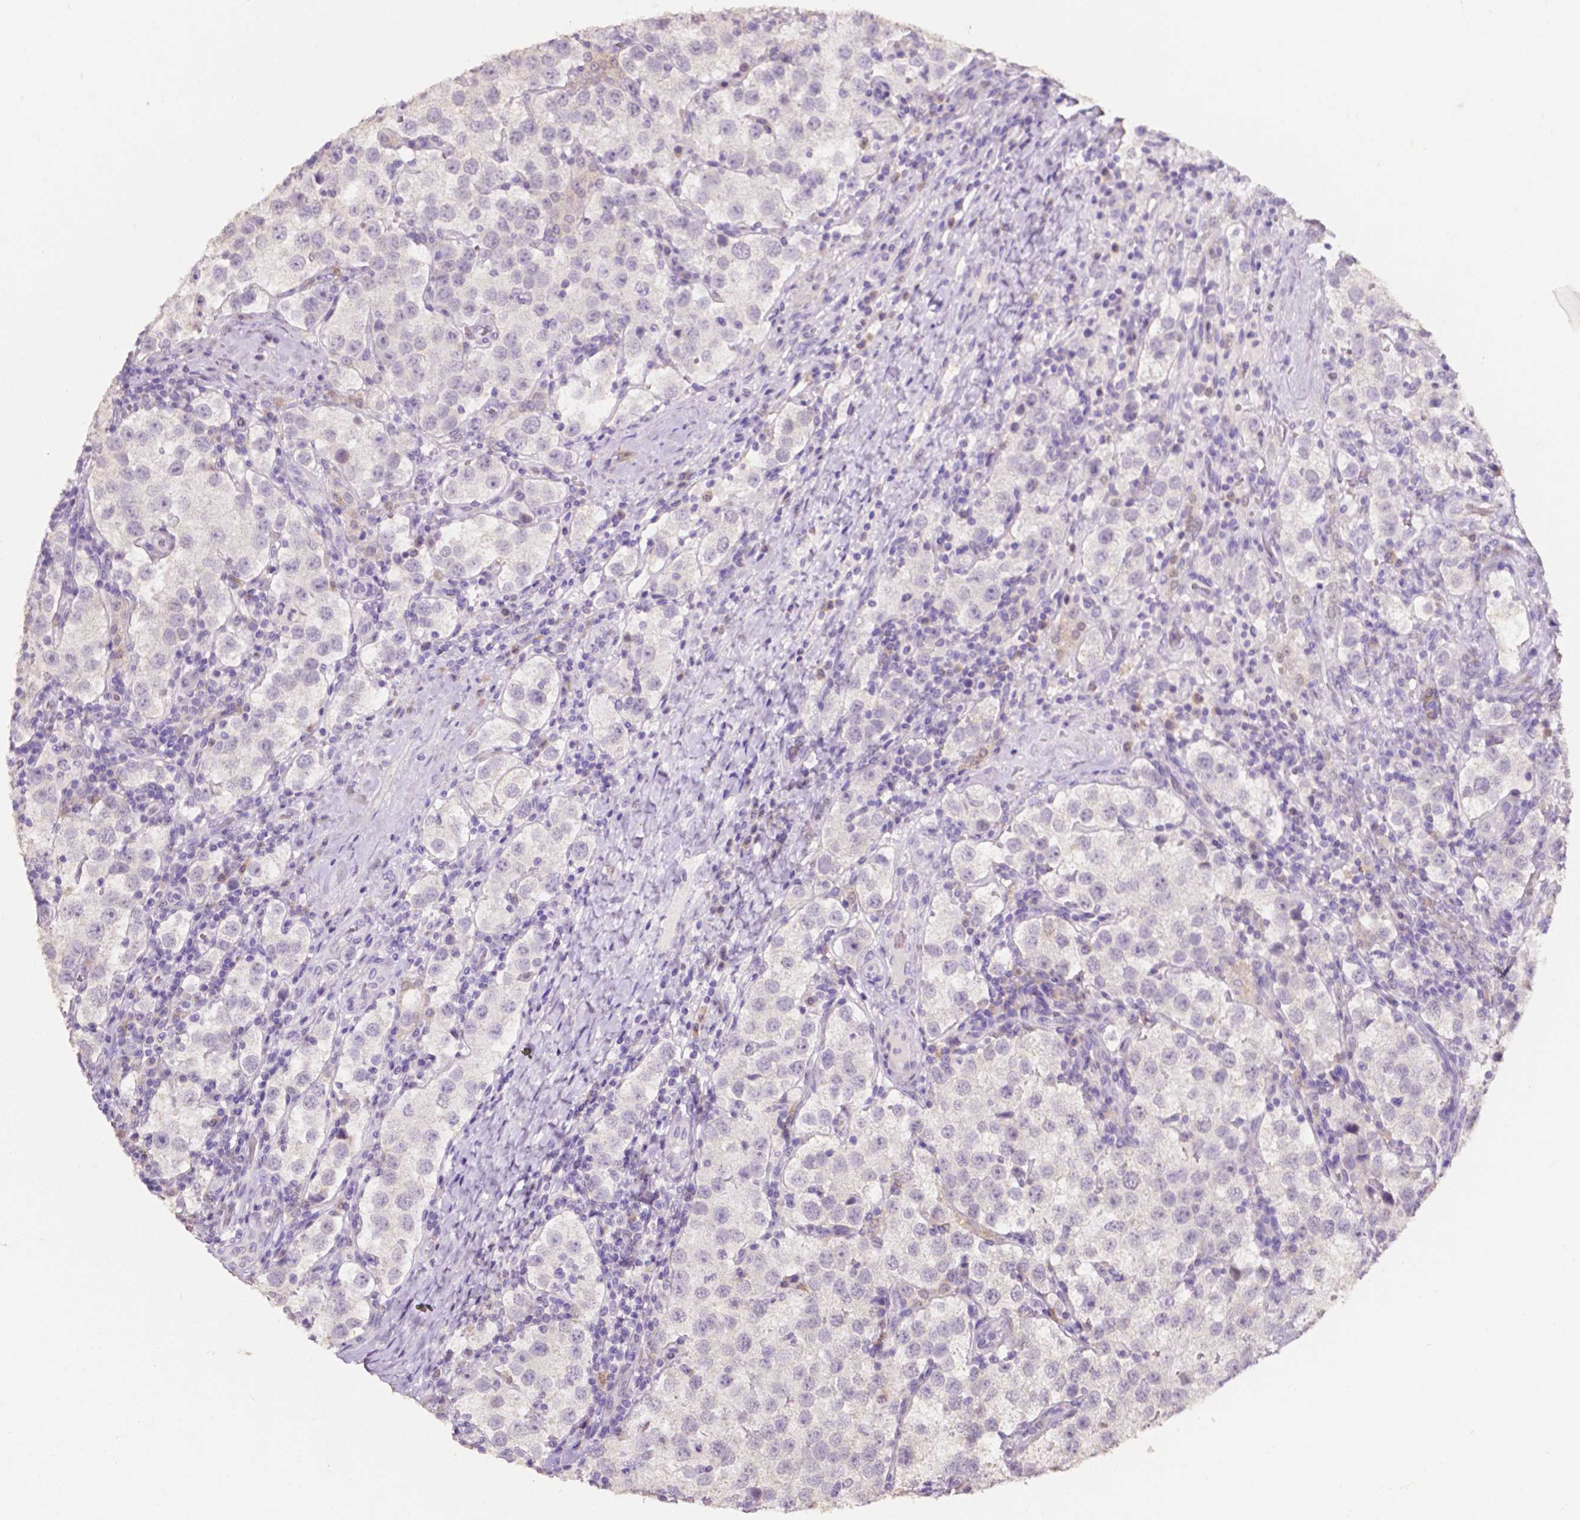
{"staining": {"intensity": "negative", "quantity": "none", "location": "none"}, "tissue": "testis cancer", "cell_type": "Tumor cells", "image_type": "cancer", "snomed": [{"axis": "morphology", "description": "Seminoma, NOS"}, {"axis": "topography", "description": "Testis"}], "caption": "IHC micrograph of neoplastic tissue: testis cancer stained with DAB displays no significant protein positivity in tumor cells. Nuclei are stained in blue.", "gene": "PSAT1", "patient": {"sex": "male", "age": 37}}